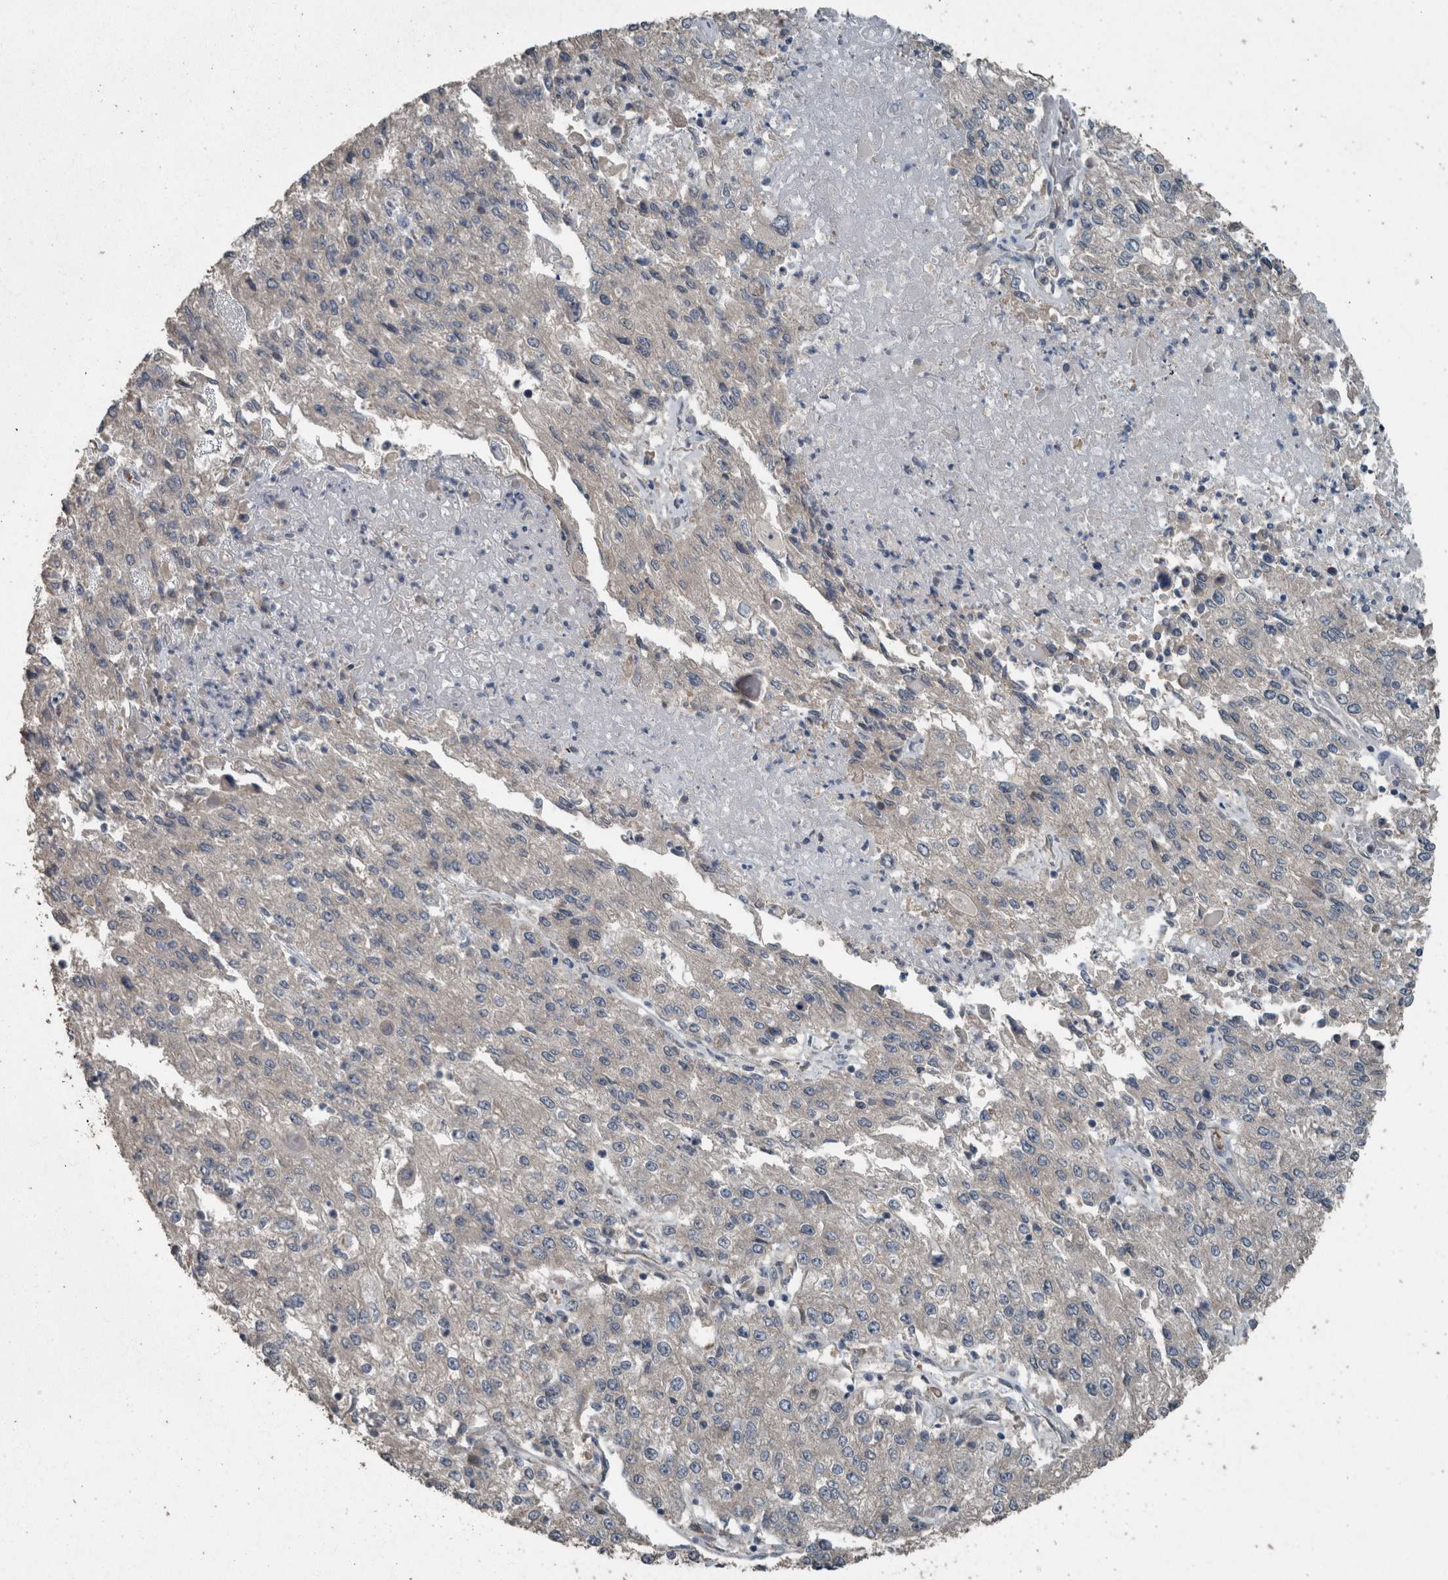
{"staining": {"intensity": "negative", "quantity": "none", "location": "none"}, "tissue": "endometrial cancer", "cell_type": "Tumor cells", "image_type": "cancer", "snomed": [{"axis": "morphology", "description": "Adenocarcinoma, NOS"}, {"axis": "topography", "description": "Endometrium"}], "caption": "The histopathology image demonstrates no significant expression in tumor cells of adenocarcinoma (endometrial).", "gene": "KNTC1", "patient": {"sex": "female", "age": 49}}